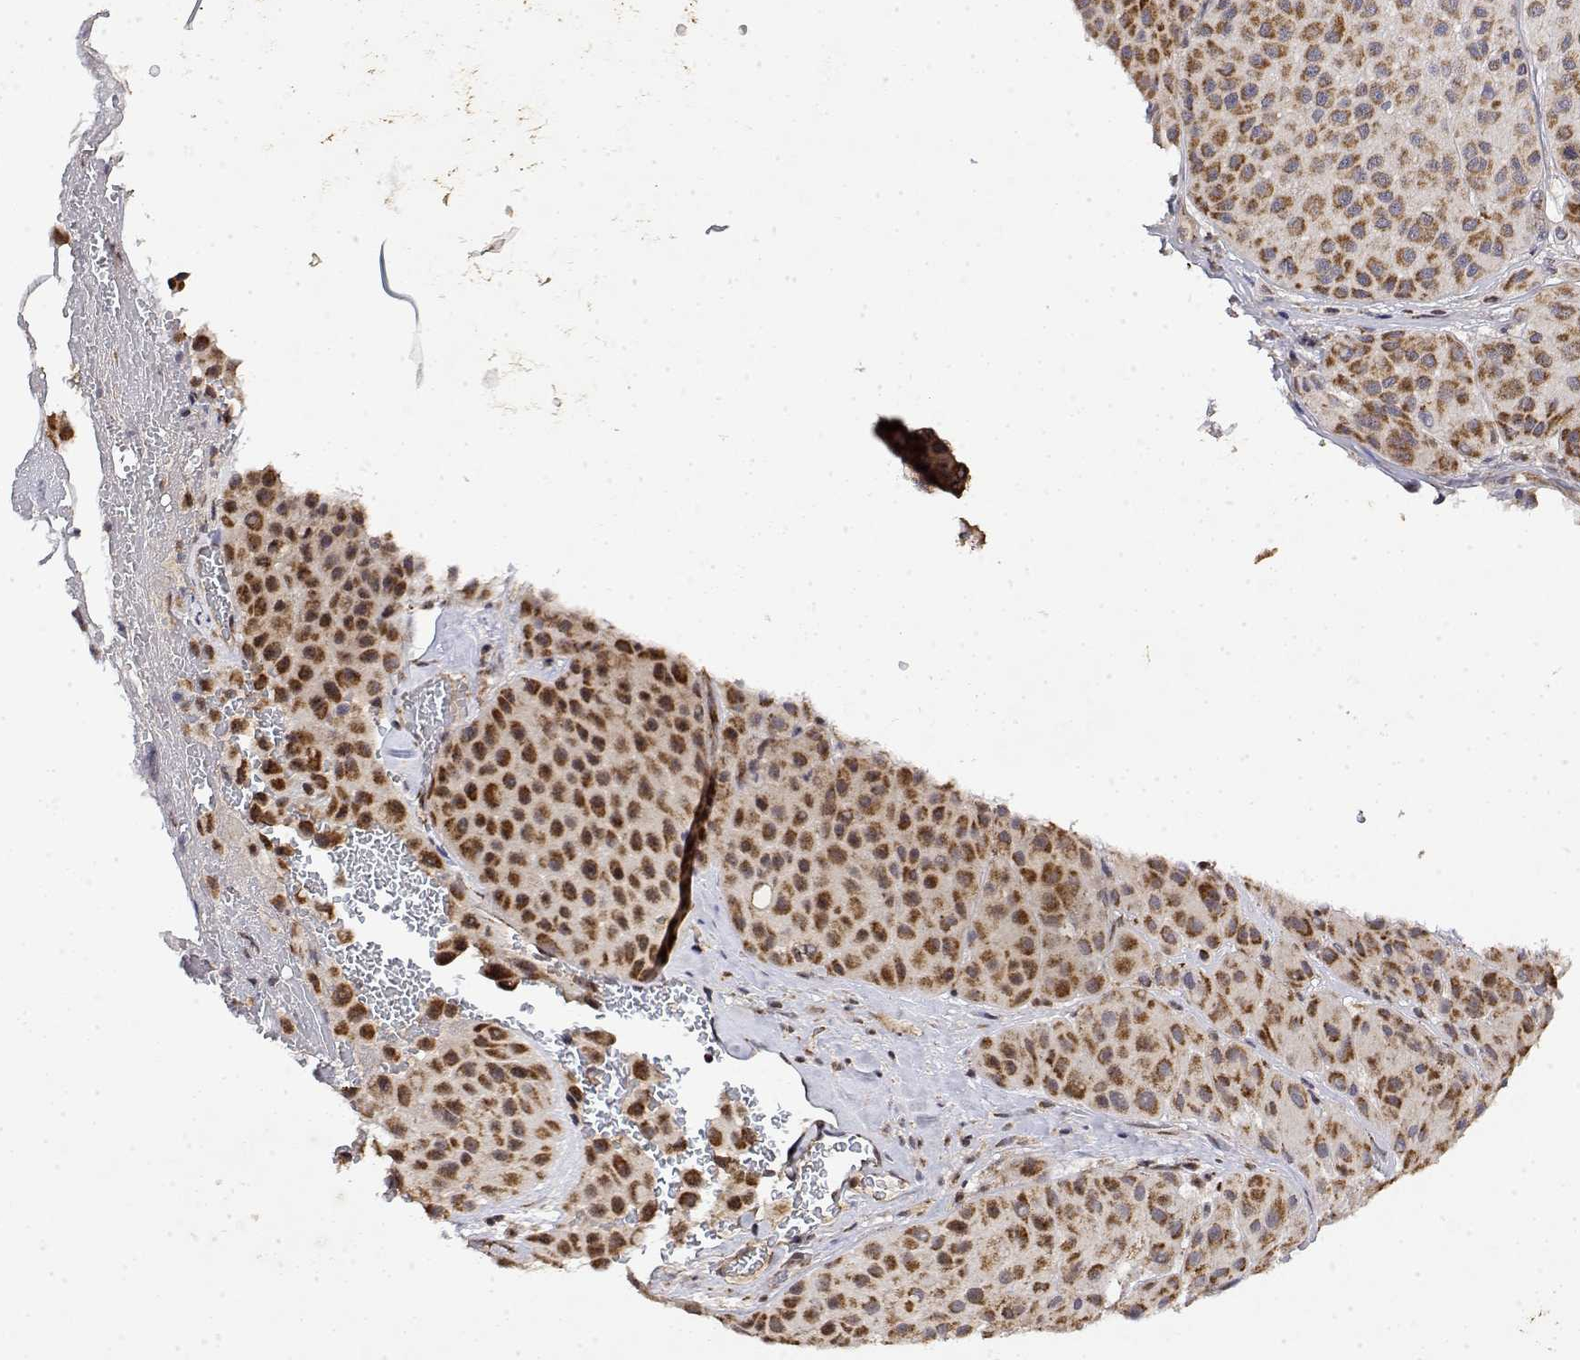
{"staining": {"intensity": "strong", "quantity": "25%-75%", "location": "cytoplasmic/membranous"}, "tissue": "melanoma", "cell_type": "Tumor cells", "image_type": "cancer", "snomed": [{"axis": "morphology", "description": "Malignant melanoma, Metastatic site"}, {"axis": "topography", "description": "Smooth muscle"}], "caption": "Immunohistochemical staining of melanoma exhibits strong cytoplasmic/membranous protein expression in approximately 25%-75% of tumor cells. The staining is performed using DAB (3,3'-diaminobenzidine) brown chromogen to label protein expression. The nuclei are counter-stained blue using hematoxylin.", "gene": "GADD45GIP1", "patient": {"sex": "male", "age": 41}}